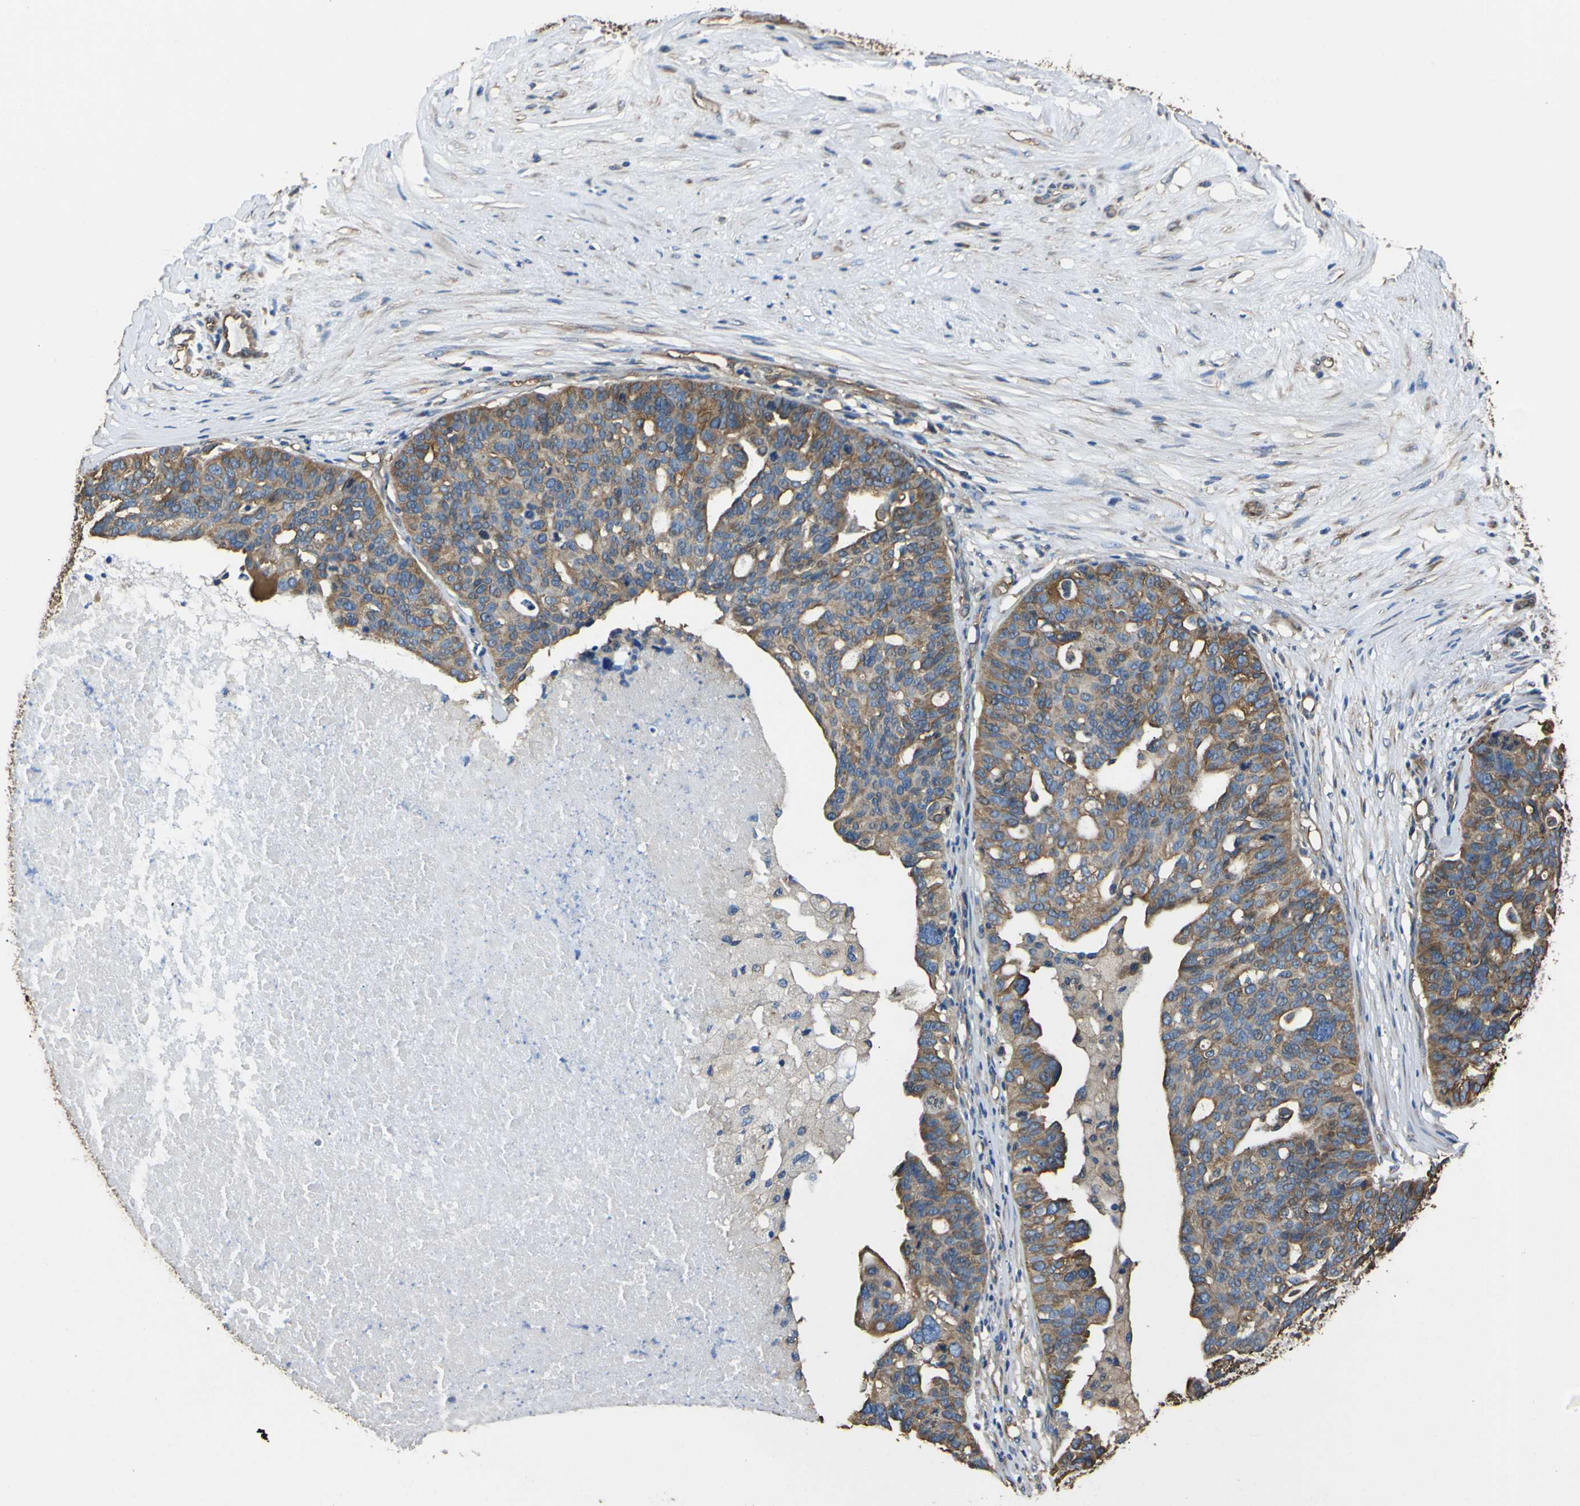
{"staining": {"intensity": "moderate", "quantity": ">75%", "location": "cytoplasmic/membranous"}, "tissue": "ovarian cancer", "cell_type": "Tumor cells", "image_type": "cancer", "snomed": [{"axis": "morphology", "description": "Cystadenocarcinoma, serous, NOS"}, {"axis": "topography", "description": "Ovary"}], "caption": "High-power microscopy captured an immunohistochemistry micrograph of serous cystadenocarcinoma (ovarian), revealing moderate cytoplasmic/membranous expression in approximately >75% of tumor cells. (brown staining indicates protein expression, while blue staining denotes nuclei).", "gene": "TUBB", "patient": {"sex": "female", "age": 59}}